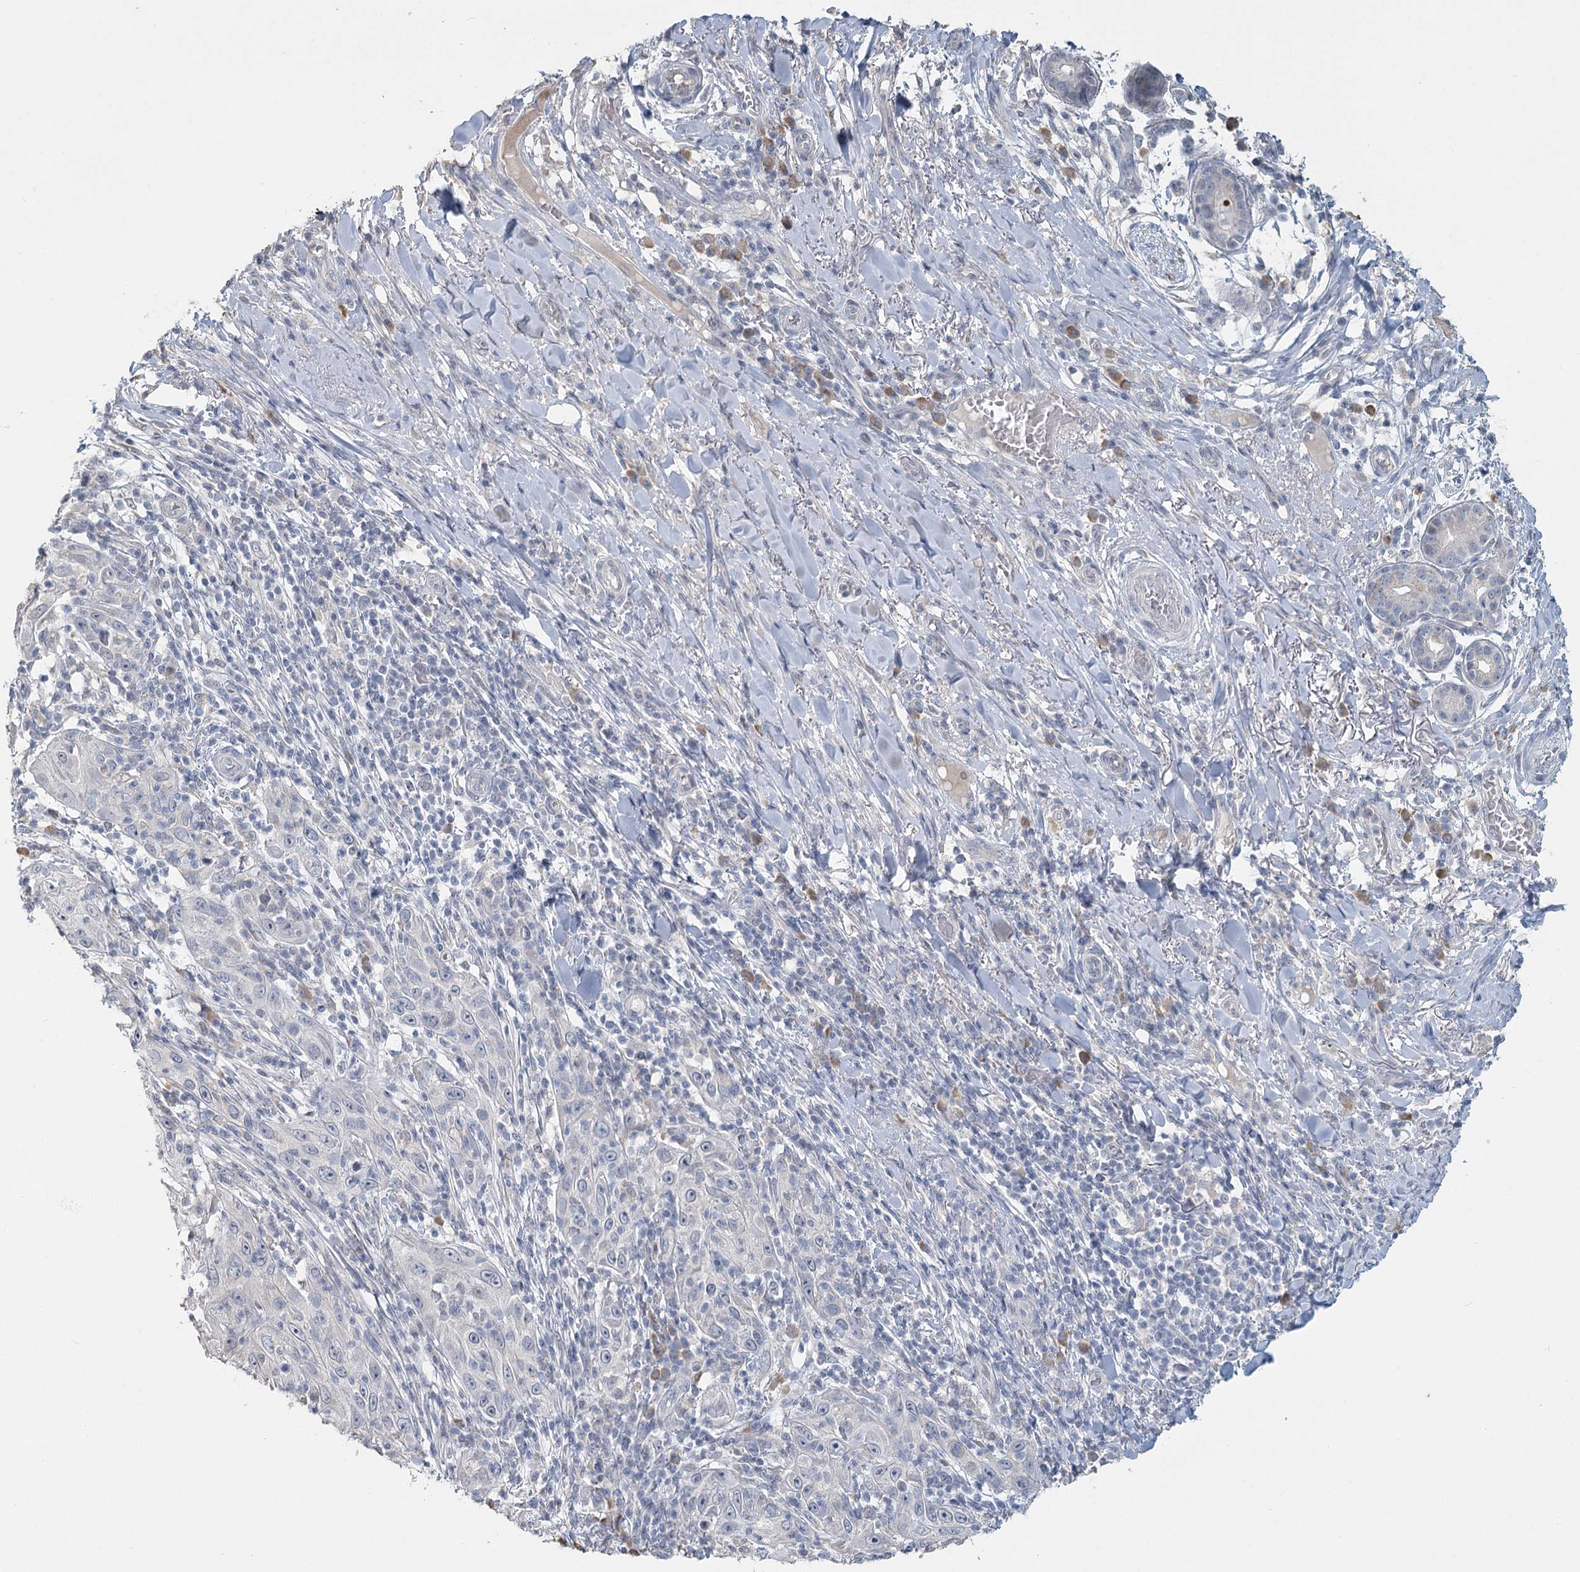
{"staining": {"intensity": "negative", "quantity": "none", "location": "none"}, "tissue": "skin cancer", "cell_type": "Tumor cells", "image_type": "cancer", "snomed": [{"axis": "morphology", "description": "Squamous cell carcinoma, NOS"}, {"axis": "topography", "description": "Skin"}], "caption": "The photomicrograph displays no significant positivity in tumor cells of skin squamous cell carcinoma.", "gene": "SLC9A3", "patient": {"sex": "female", "age": 88}}